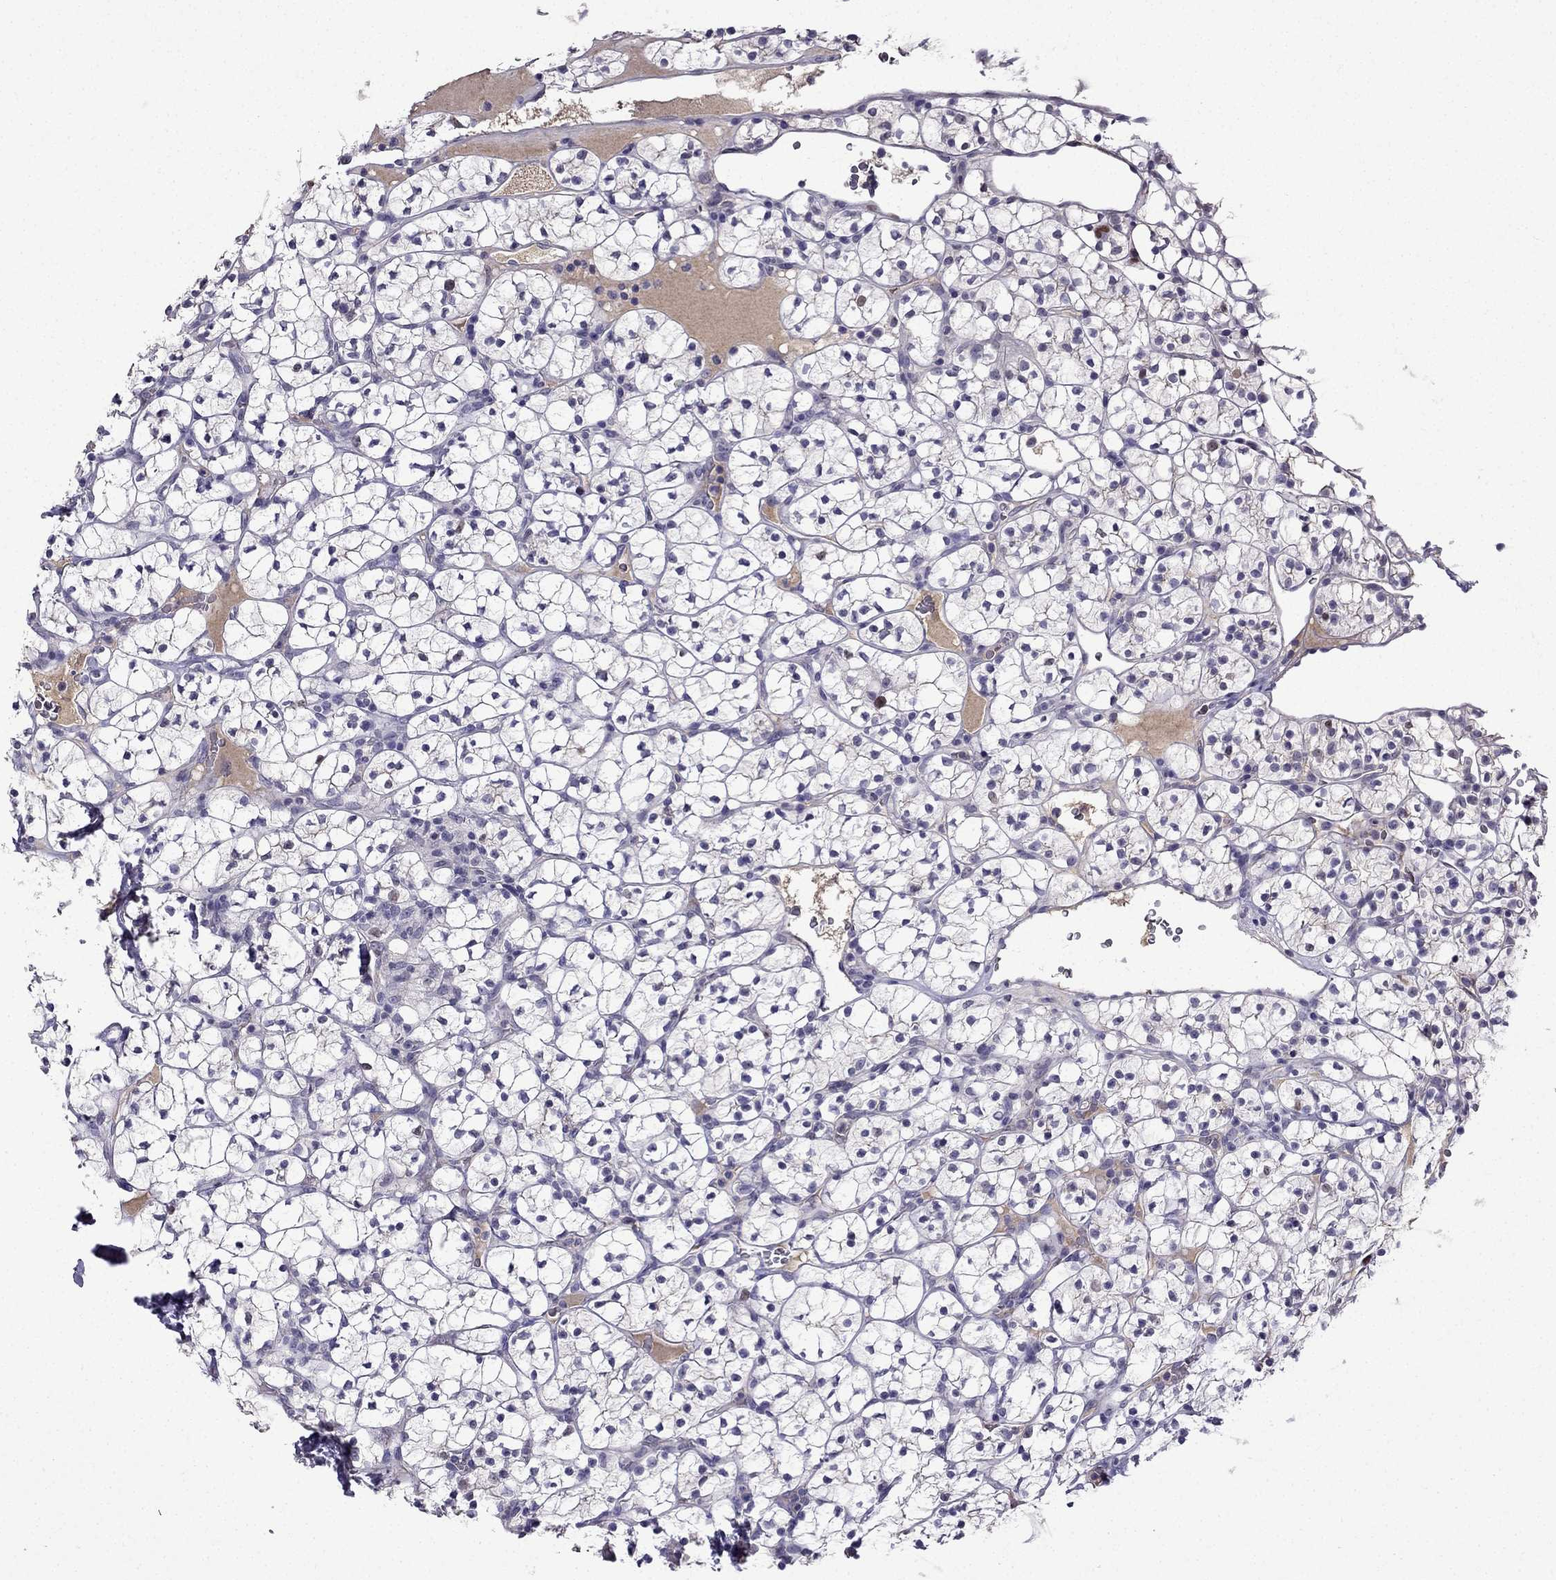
{"staining": {"intensity": "negative", "quantity": "none", "location": "none"}, "tissue": "renal cancer", "cell_type": "Tumor cells", "image_type": "cancer", "snomed": [{"axis": "morphology", "description": "Adenocarcinoma, NOS"}, {"axis": "topography", "description": "Kidney"}], "caption": "Renal cancer (adenocarcinoma) was stained to show a protein in brown. There is no significant positivity in tumor cells.", "gene": "UHRF1", "patient": {"sex": "female", "age": 89}}